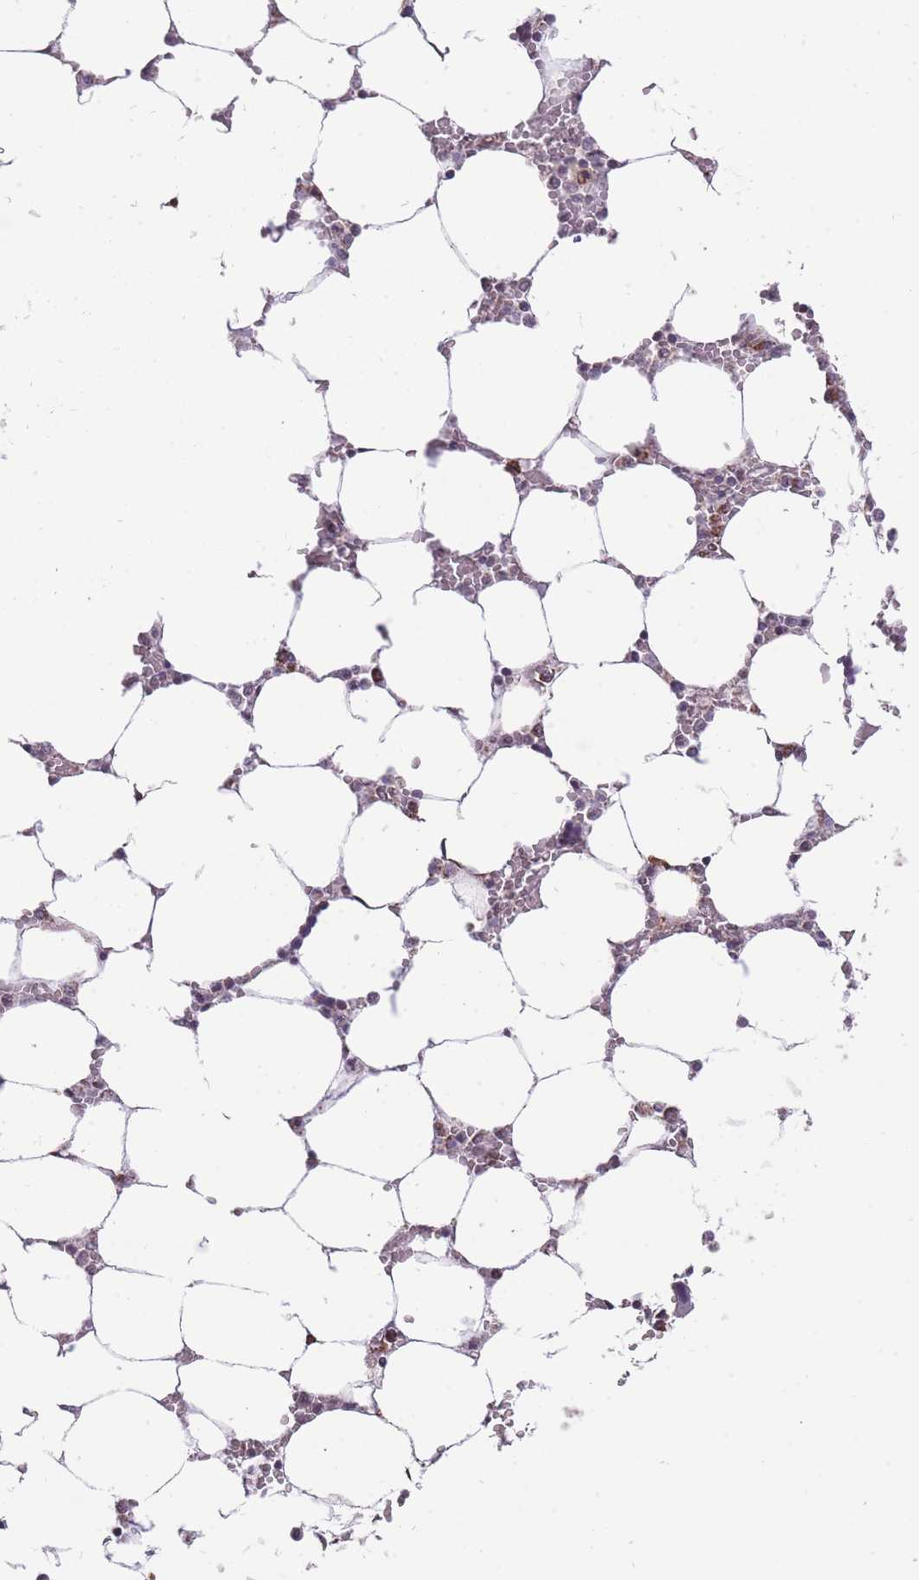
{"staining": {"intensity": "moderate", "quantity": "<25%", "location": "cytoplasmic/membranous"}, "tissue": "bone marrow", "cell_type": "Hematopoietic cells", "image_type": "normal", "snomed": [{"axis": "morphology", "description": "Normal tissue, NOS"}, {"axis": "topography", "description": "Bone marrow"}], "caption": "IHC (DAB (3,3'-diaminobenzidine)) staining of normal human bone marrow demonstrates moderate cytoplasmic/membranous protein positivity in about <25% of hematopoietic cells. Nuclei are stained in blue.", "gene": "NELL1", "patient": {"sex": "male", "age": 64}}